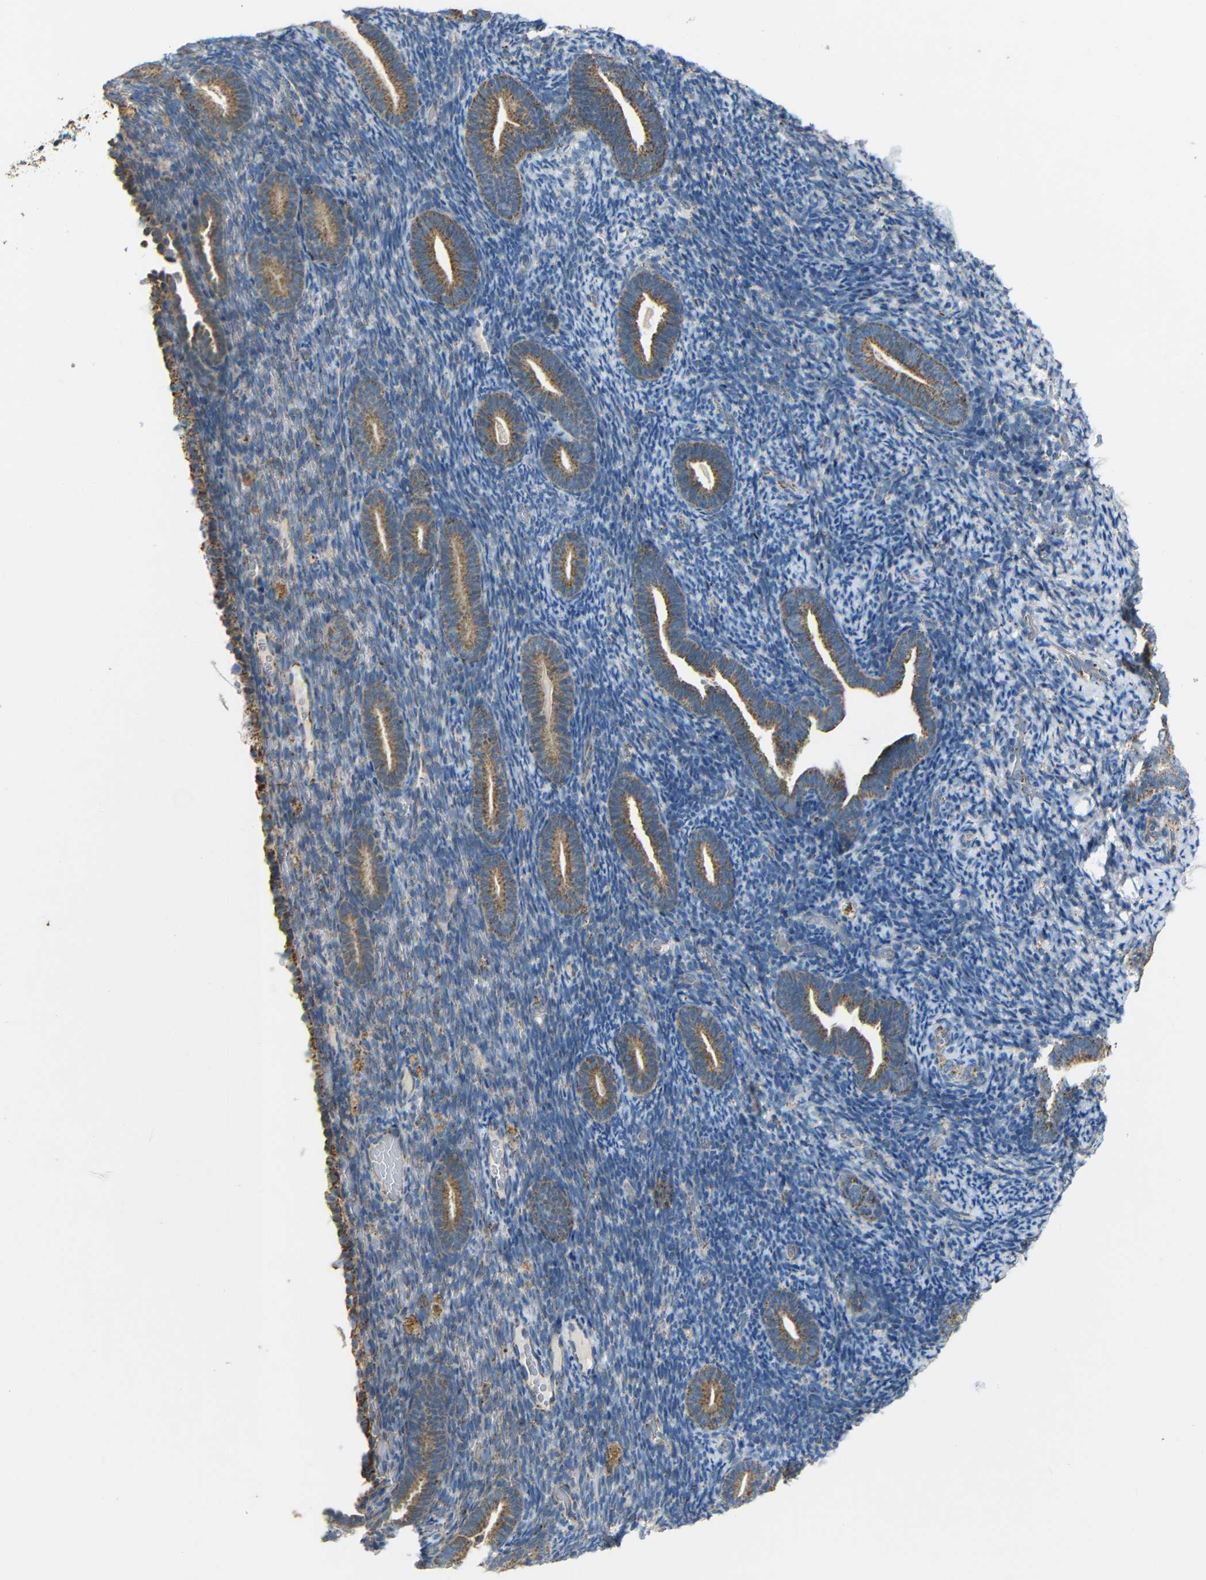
{"staining": {"intensity": "weak", "quantity": "25%-75%", "location": "cytoplasmic/membranous"}, "tissue": "endometrium", "cell_type": "Cells in endometrial stroma", "image_type": "normal", "snomed": [{"axis": "morphology", "description": "Normal tissue, NOS"}, {"axis": "topography", "description": "Endometrium"}], "caption": "Cells in endometrial stroma demonstrate low levels of weak cytoplasmic/membranous positivity in approximately 25%-75% of cells in benign endometrium.", "gene": "NR3C2", "patient": {"sex": "female", "age": 51}}